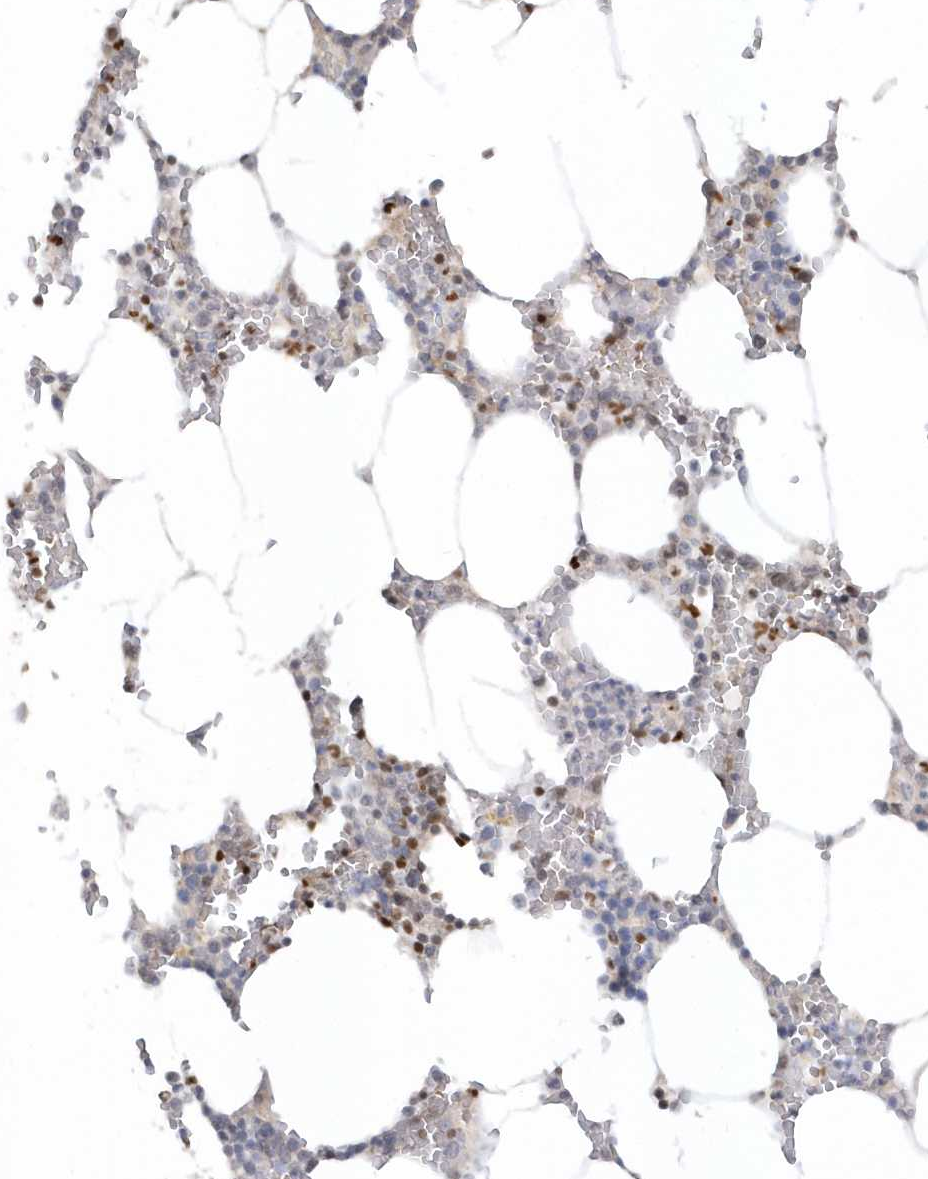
{"staining": {"intensity": "strong", "quantity": "25%-75%", "location": "nuclear"}, "tissue": "bone marrow", "cell_type": "Hematopoietic cells", "image_type": "normal", "snomed": [{"axis": "morphology", "description": "Normal tissue, NOS"}, {"axis": "topography", "description": "Bone marrow"}], "caption": "High-power microscopy captured an IHC histopathology image of benign bone marrow, revealing strong nuclear expression in about 25%-75% of hematopoietic cells. The protein is shown in brown color, while the nuclei are stained blue.", "gene": "SUMO2", "patient": {"sex": "male", "age": 70}}